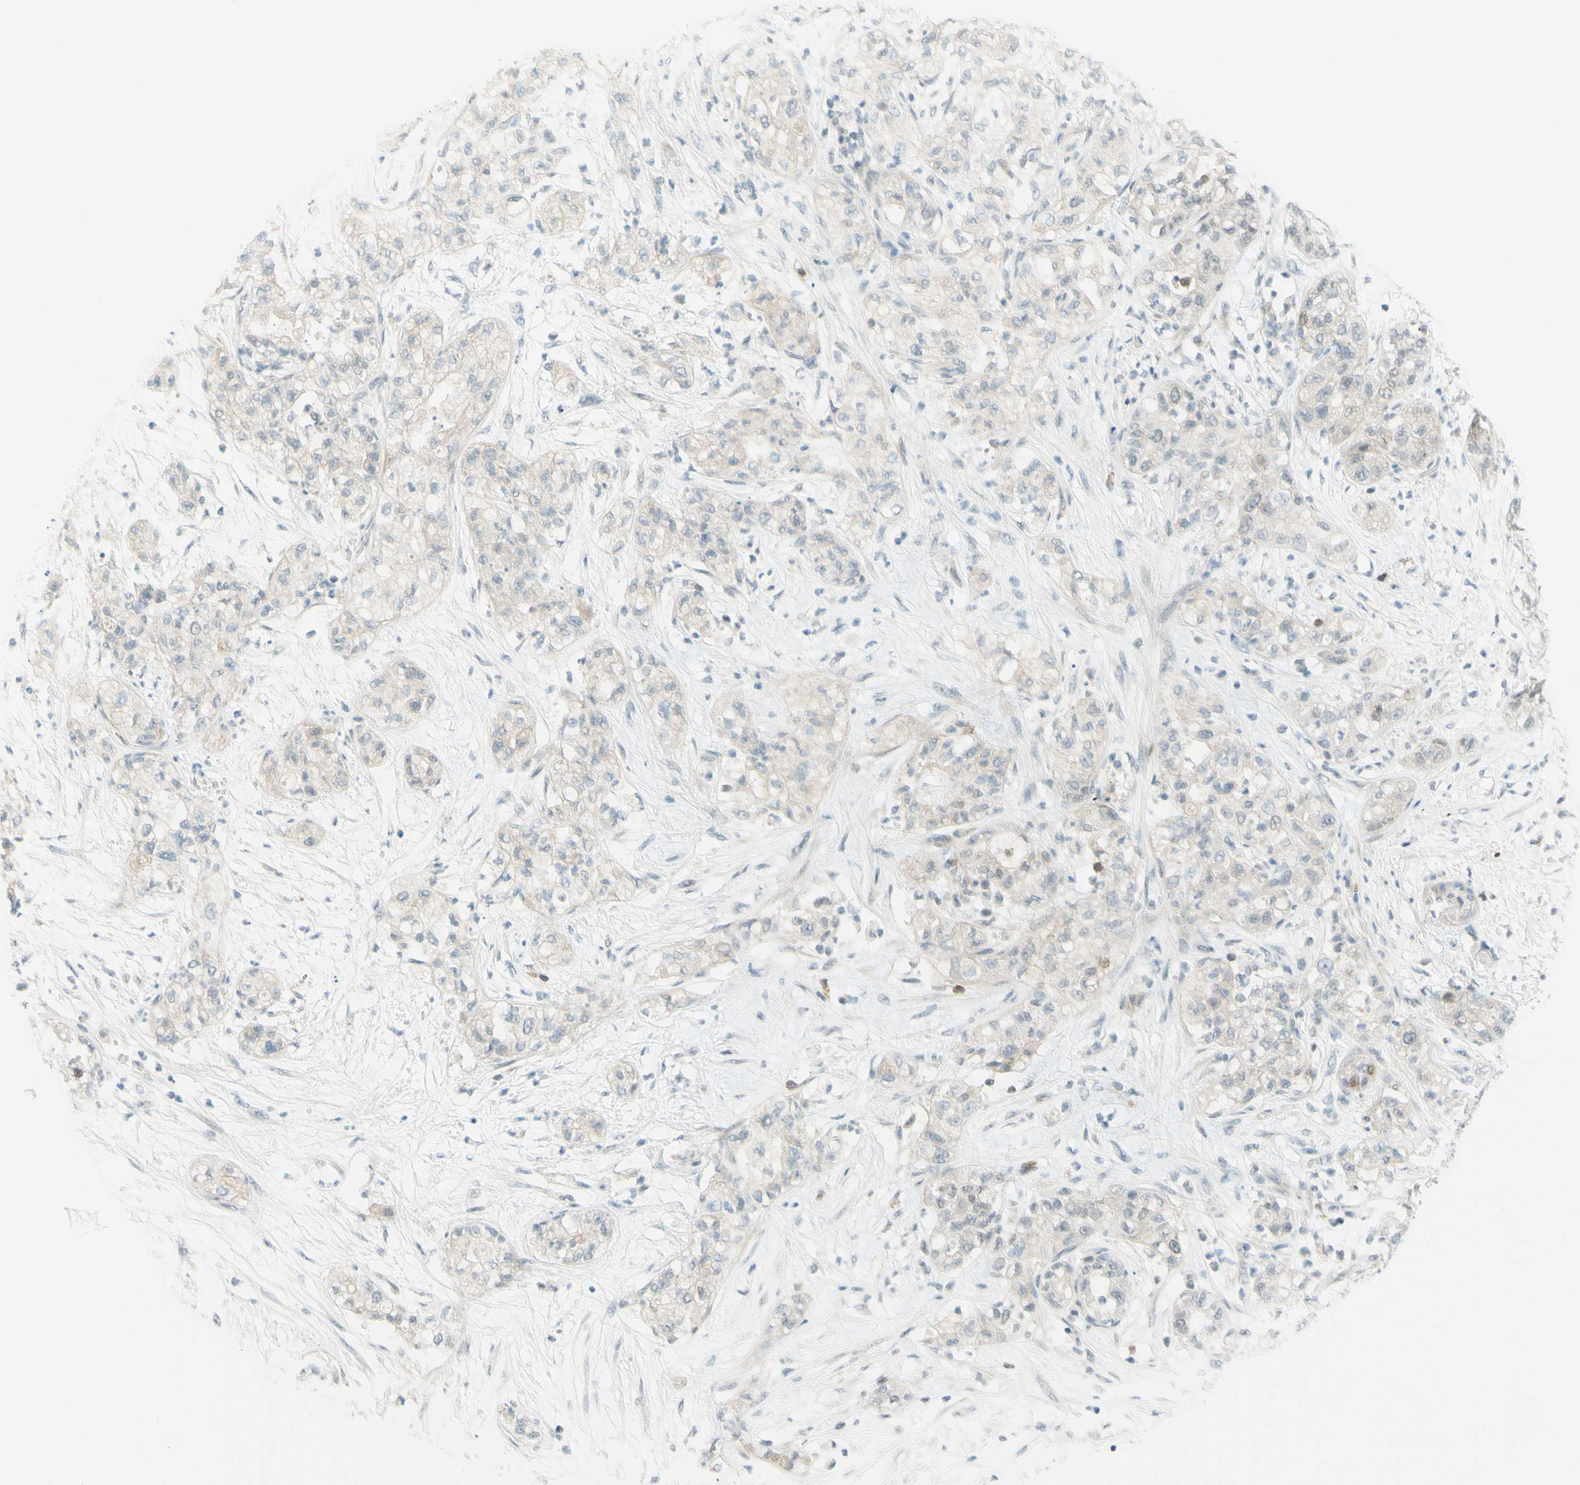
{"staining": {"intensity": "negative", "quantity": "none", "location": "none"}, "tissue": "pancreatic cancer", "cell_type": "Tumor cells", "image_type": "cancer", "snomed": [{"axis": "morphology", "description": "Adenocarcinoma, NOS"}, {"axis": "topography", "description": "Pancreas"}], "caption": "A micrograph of human pancreatic adenocarcinoma is negative for staining in tumor cells.", "gene": "JPH1", "patient": {"sex": "female", "age": 78}}